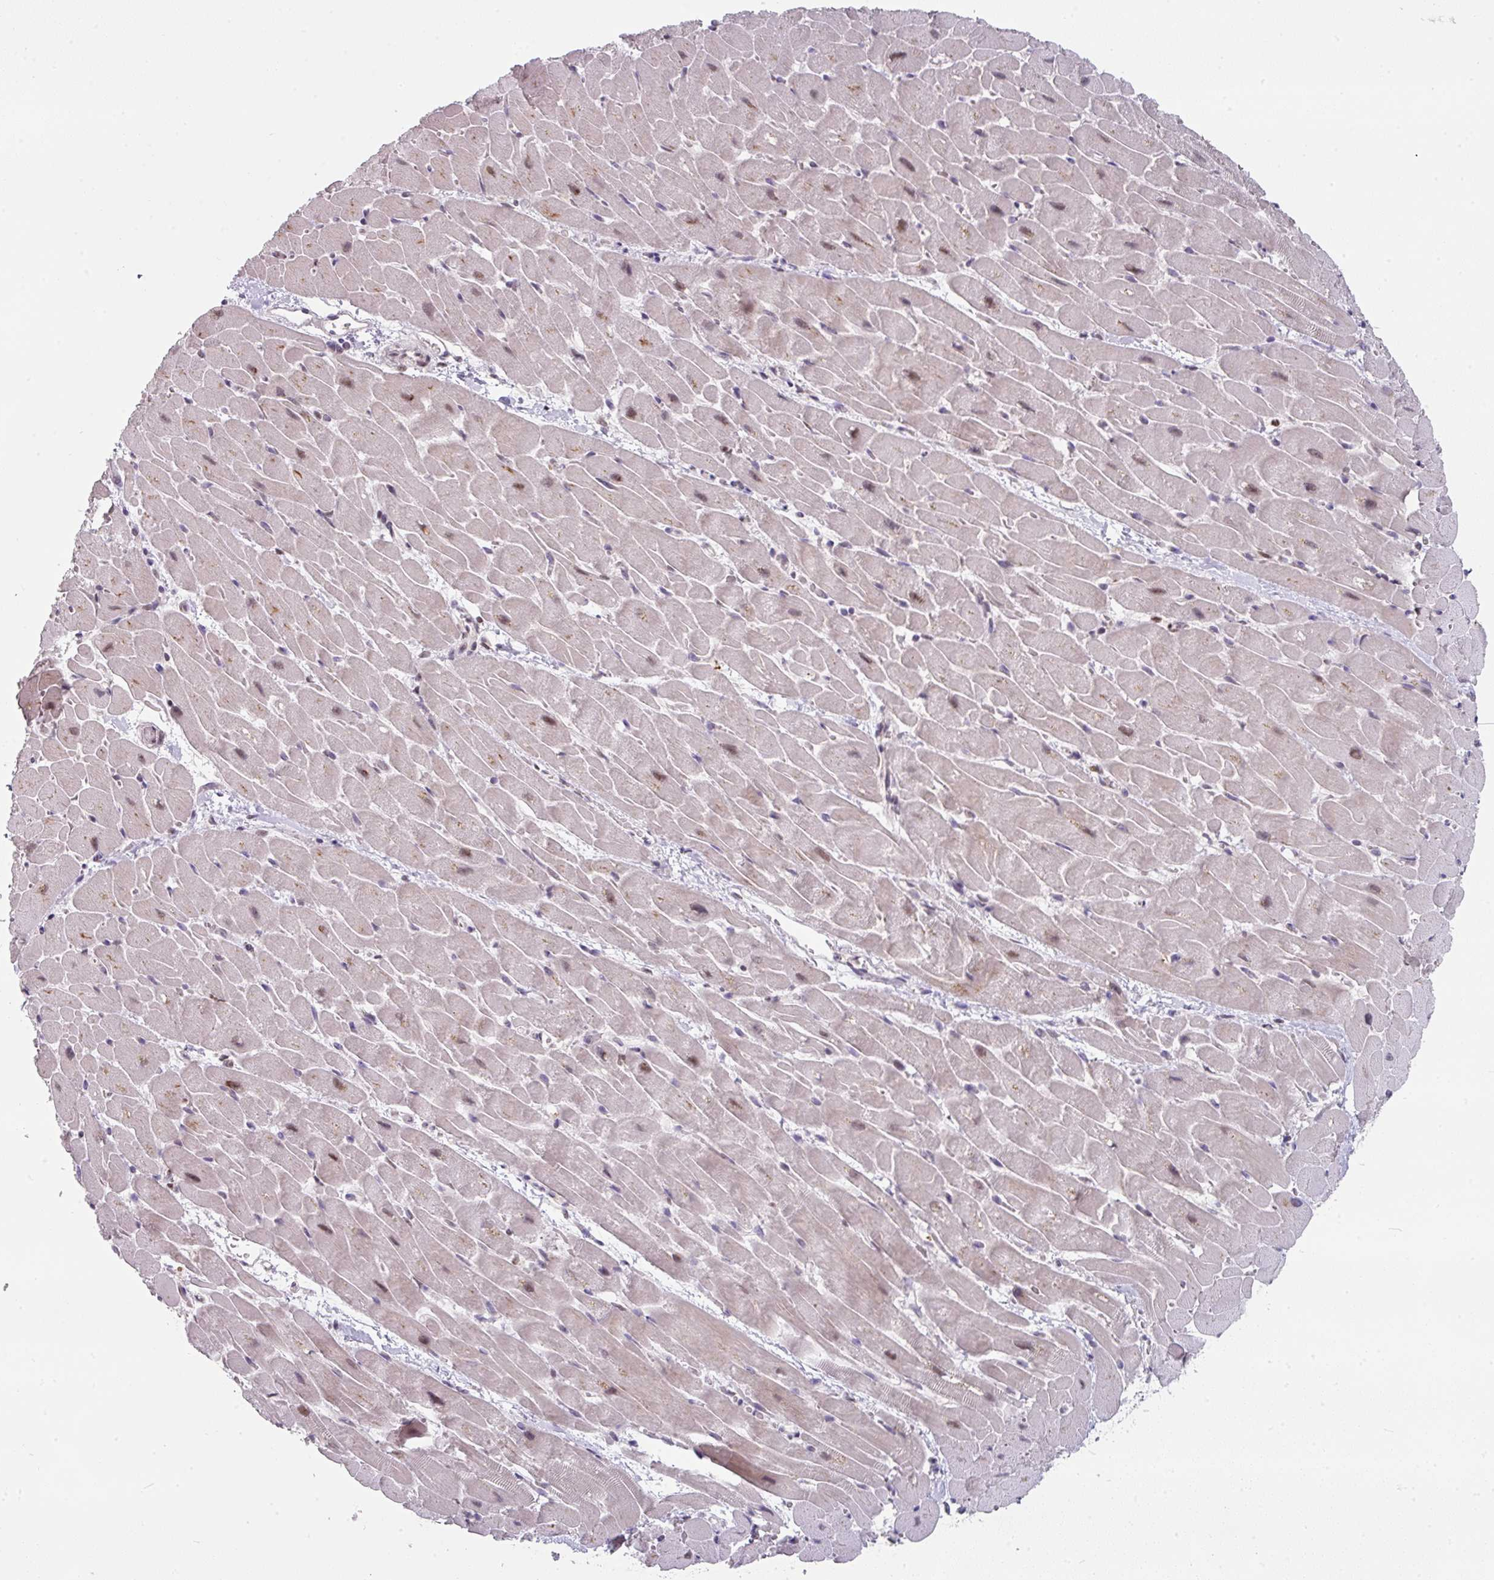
{"staining": {"intensity": "moderate", "quantity": ">75%", "location": "nuclear"}, "tissue": "heart muscle", "cell_type": "Cardiomyocytes", "image_type": "normal", "snomed": [{"axis": "morphology", "description": "Normal tissue, NOS"}, {"axis": "topography", "description": "Heart"}], "caption": "Cardiomyocytes demonstrate medium levels of moderate nuclear expression in about >75% of cells in normal heart muscle.", "gene": "ENSG00000283782", "patient": {"sex": "male", "age": 37}}